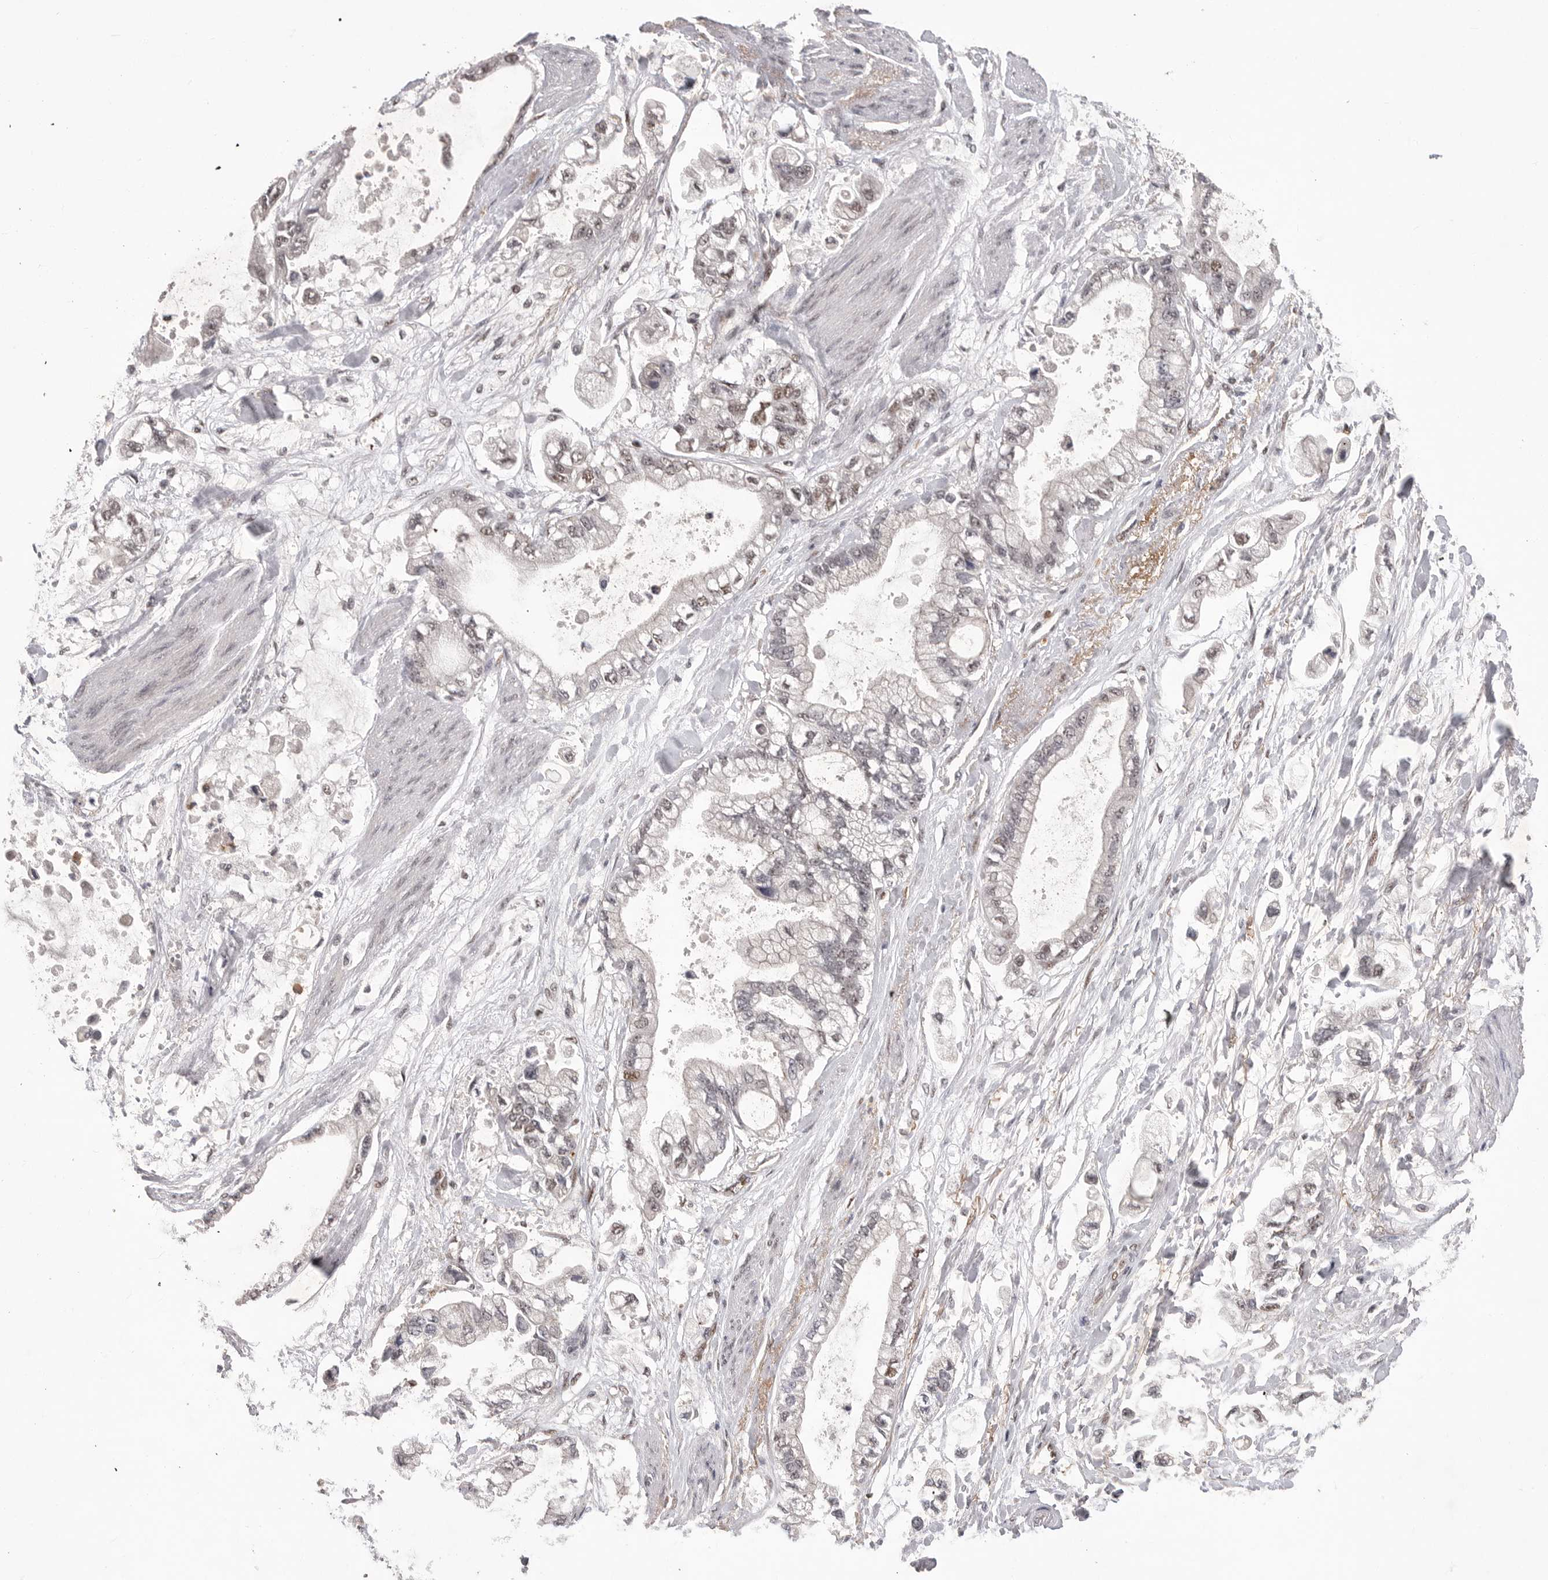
{"staining": {"intensity": "moderate", "quantity": "<25%", "location": "nuclear"}, "tissue": "stomach cancer", "cell_type": "Tumor cells", "image_type": "cancer", "snomed": [{"axis": "morphology", "description": "Normal tissue, NOS"}, {"axis": "morphology", "description": "Adenocarcinoma, NOS"}, {"axis": "topography", "description": "Stomach"}], "caption": "DAB (3,3'-diaminobenzidine) immunohistochemical staining of human stomach cancer (adenocarcinoma) displays moderate nuclear protein expression in about <25% of tumor cells. The protein of interest is shown in brown color, while the nuclei are stained blue.", "gene": "PPP1R8", "patient": {"sex": "male", "age": 62}}